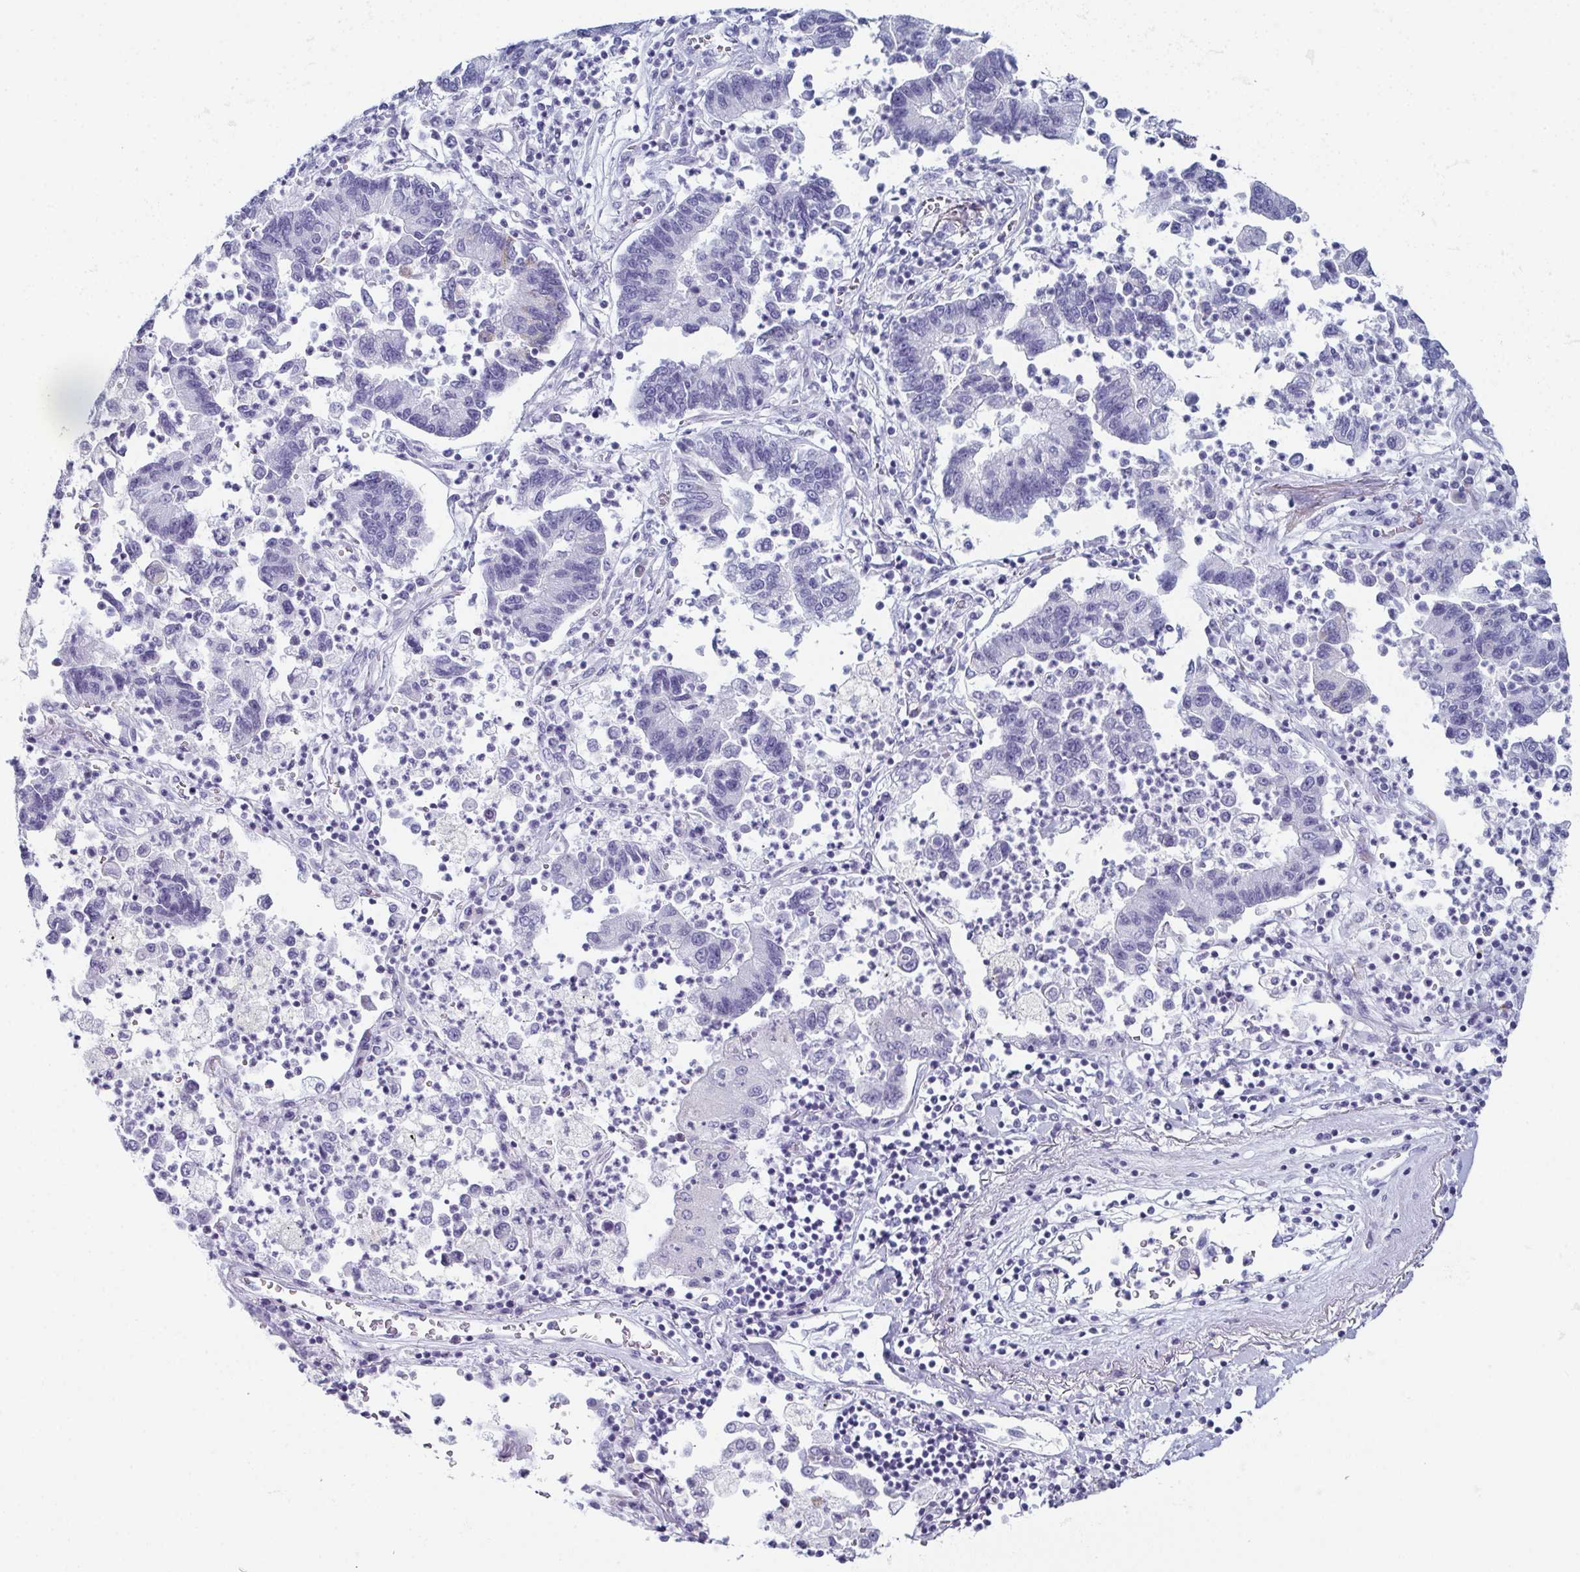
{"staining": {"intensity": "negative", "quantity": "none", "location": "none"}, "tissue": "lung cancer", "cell_type": "Tumor cells", "image_type": "cancer", "snomed": [{"axis": "morphology", "description": "Adenocarcinoma, NOS"}, {"axis": "topography", "description": "Lung"}], "caption": "DAB immunohistochemical staining of human lung cancer (adenocarcinoma) displays no significant staining in tumor cells.", "gene": "ENKUR", "patient": {"sex": "female", "age": 57}}